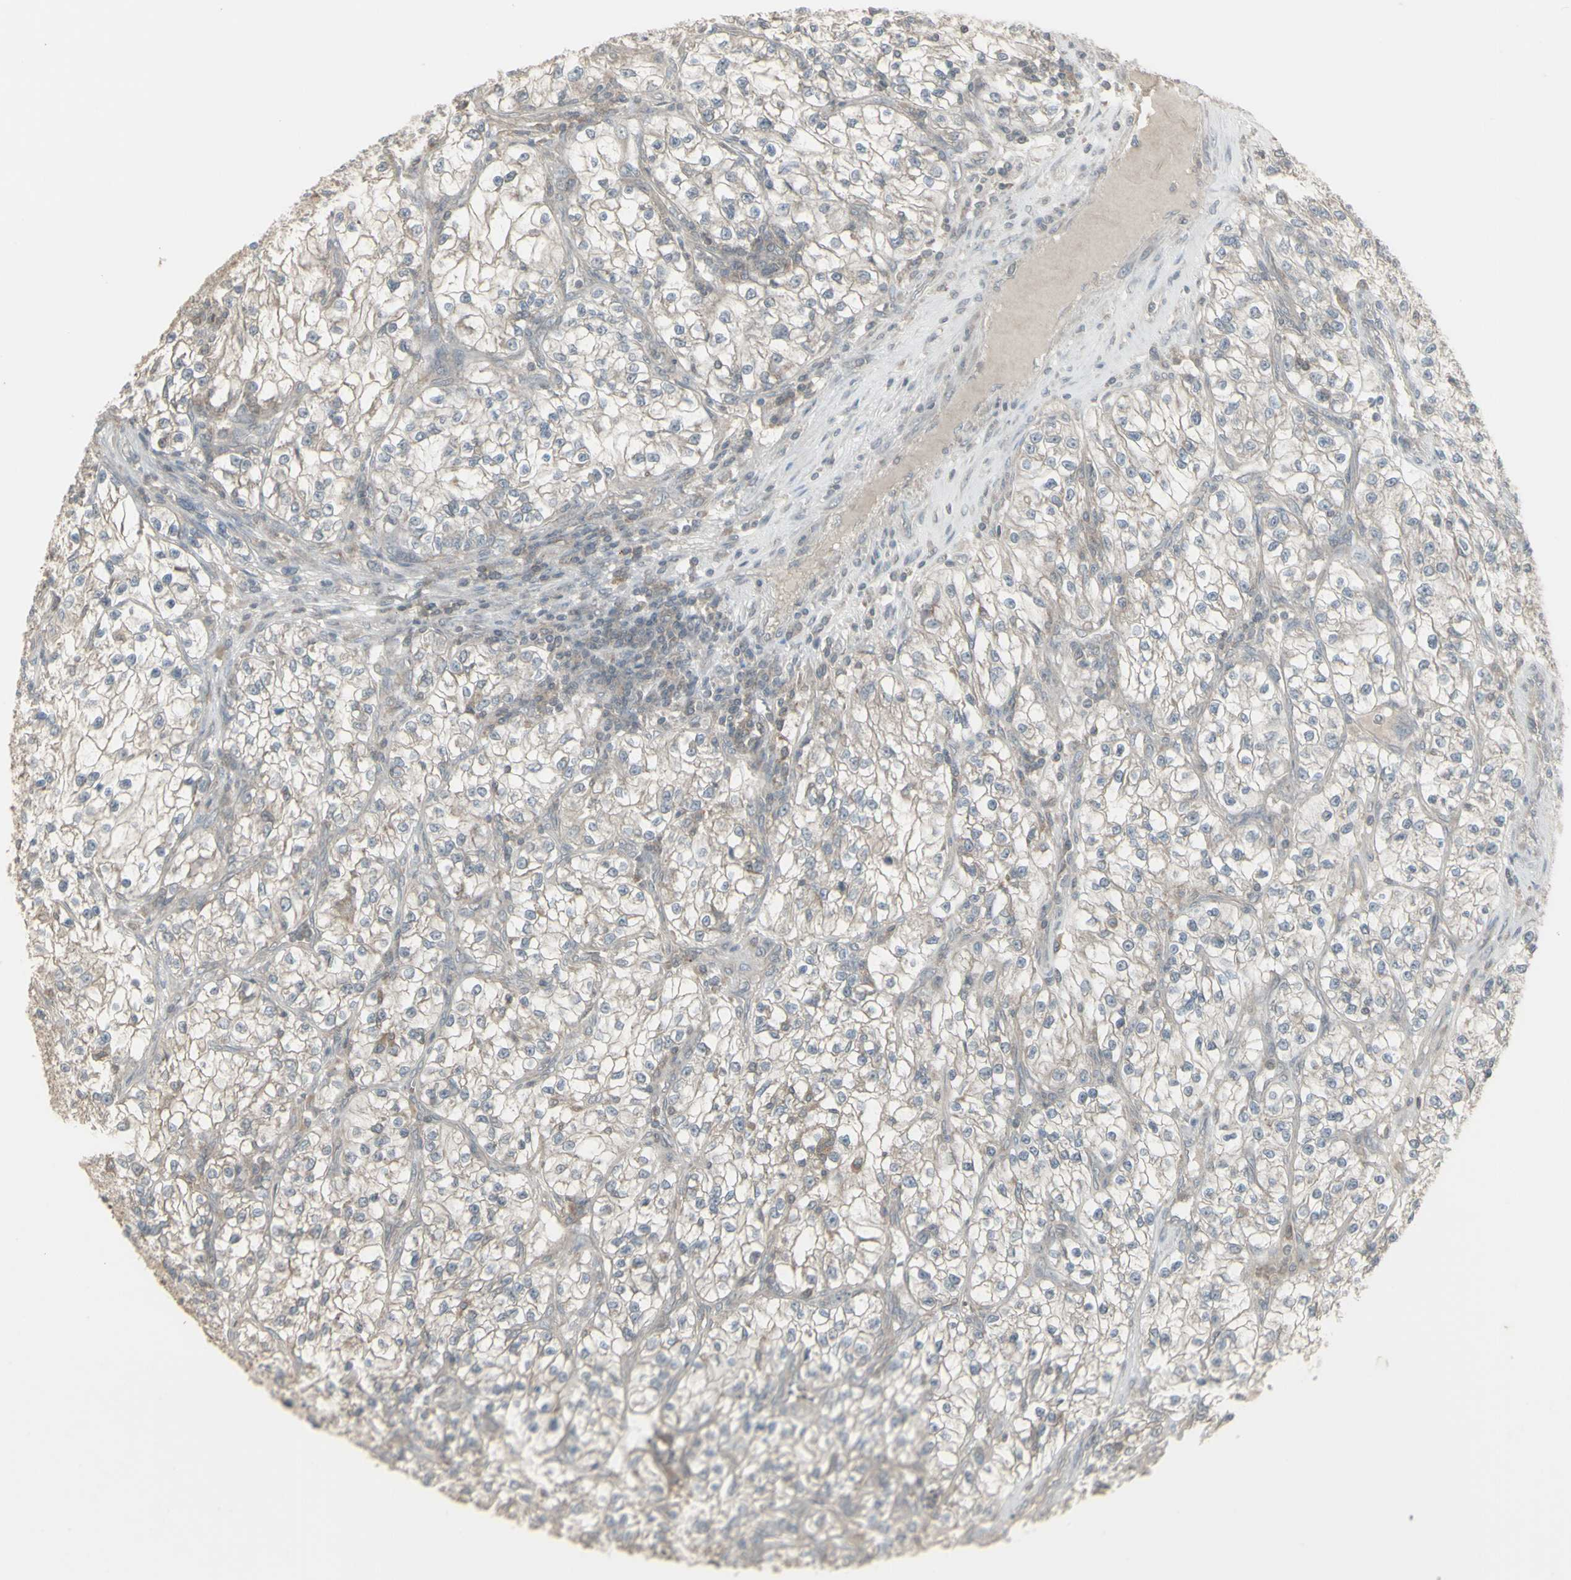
{"staining": {"intensity": "weak", "quantity": "25%-75%", "location": "cytoplasmic/membranous"}, "tissue": "renal cancer", "cell_type": "Tumor cells", "image_type": "cancer", "snomed": [{"axis": "morphology", "description": "Adenocarcinoma, NOS"}, {"axis": "topography", "description": "Kidney"}], "caption": "A brown stain shows weak cytoplasmic/membranous positivity of a protein in renal cancer (adenocarcinoma) tumor cells.", "gene": "CSK", "patient": {"sex": "female", "age": 57}}